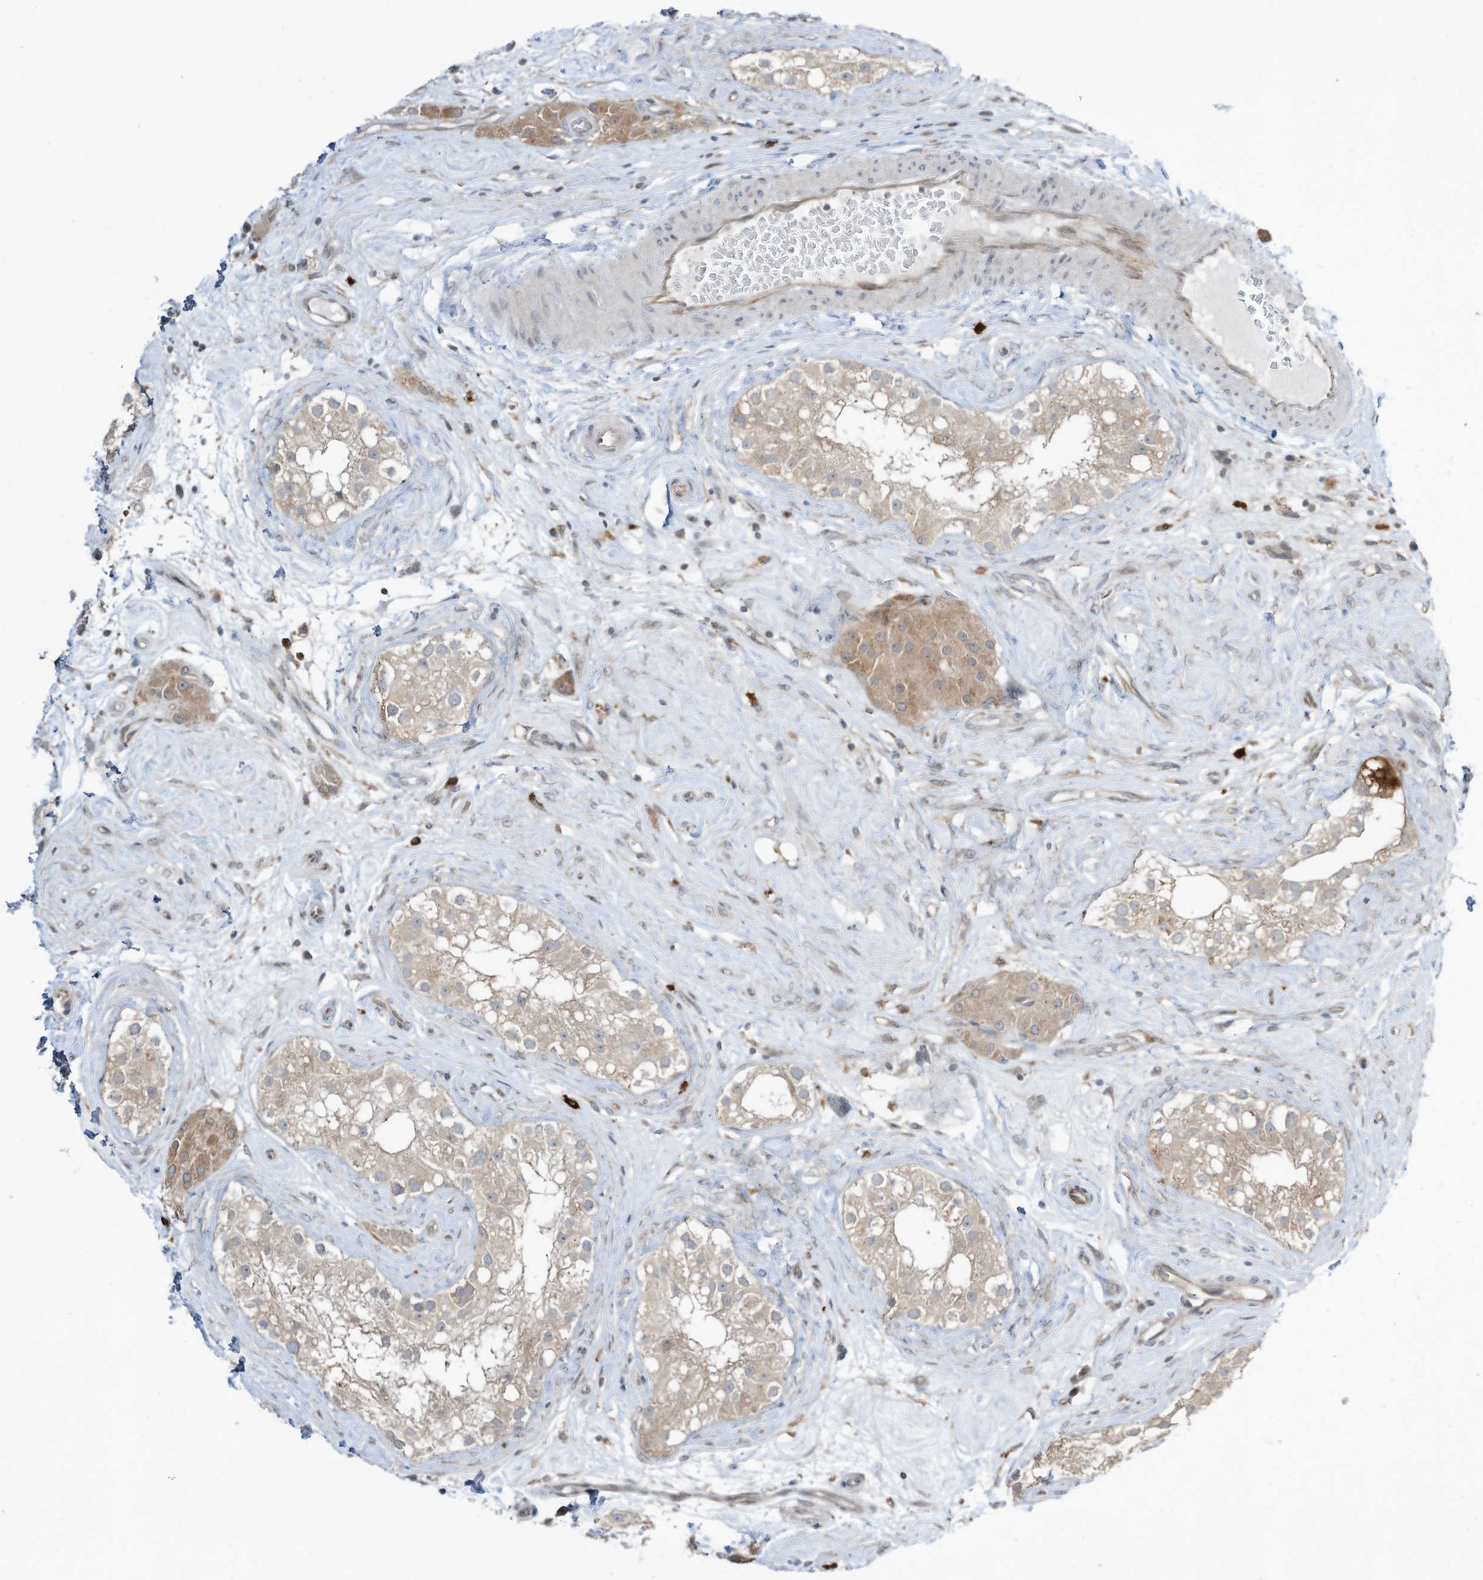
{"staining": {"intensity": "weak", "quantity": "<25%", "location": "cytoplasmic/membranous"}, "tissue": "testis", "cell_type": "Cells in seminiferous ducts", "image_type": "normal", "snomed": [{"axis": "morphology", "description": "Normal tissue, NOS"}, {"axis": "topography", "description": "Testis"}], "caption": "Testis stained for a protein using IHC exhibits no positivity cells in seminiferous ducts.", "gene": "DZIP3", "patient": {"sex": "male", "age": 84}}